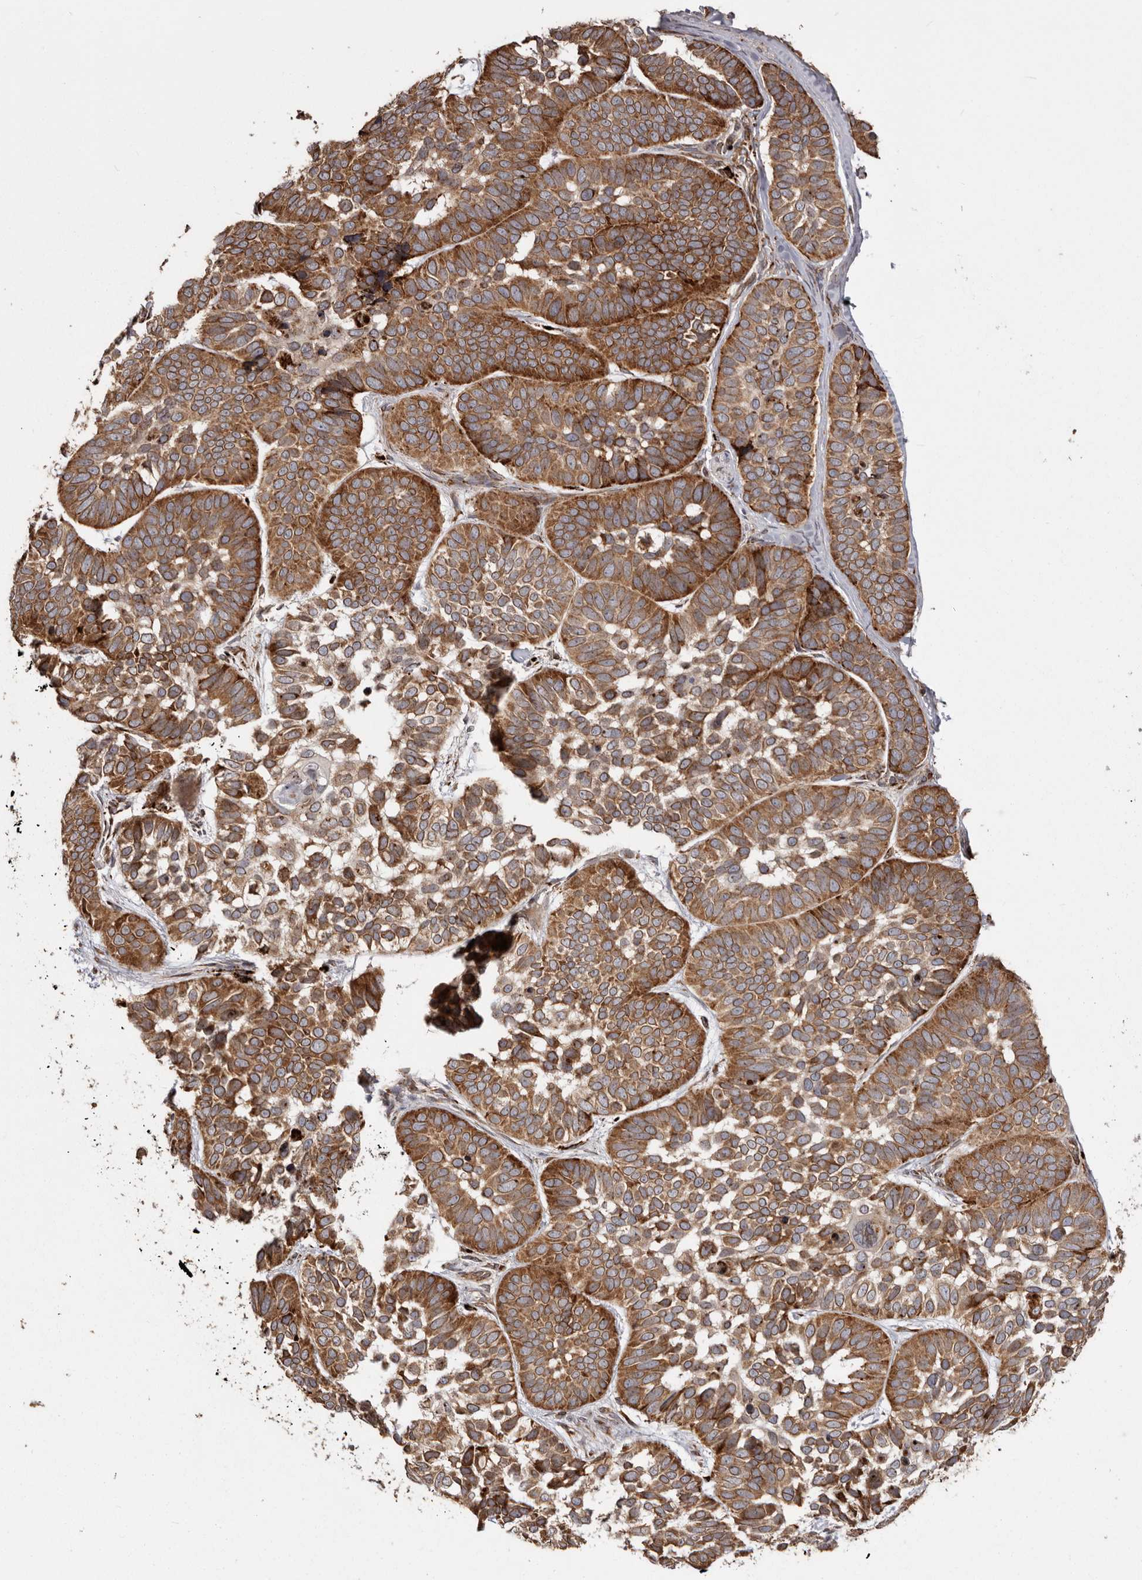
{"staining": {"intensity": "moderate", "quantity": ">75%", "location": "cytoplasmic/membranous"}, "tissue": "skin cancer", "cell_type": "Tumor cells", "image_type": "cancer", "snomed": [{"axis": "morphology", "description": "Basal cell carcinoma"}, {"axis": "topography", "description": "Skin"}], "caption": "Protein staining reveals moderate cytoplasmic/membranous staining in approximately >75% of tumor cells in skin basal cell carcinoma. The protein is shown in brown color, while the nuclei are stained blue.", "gene": "NUP43", "patient": {"sex": "male", "age": 62}}